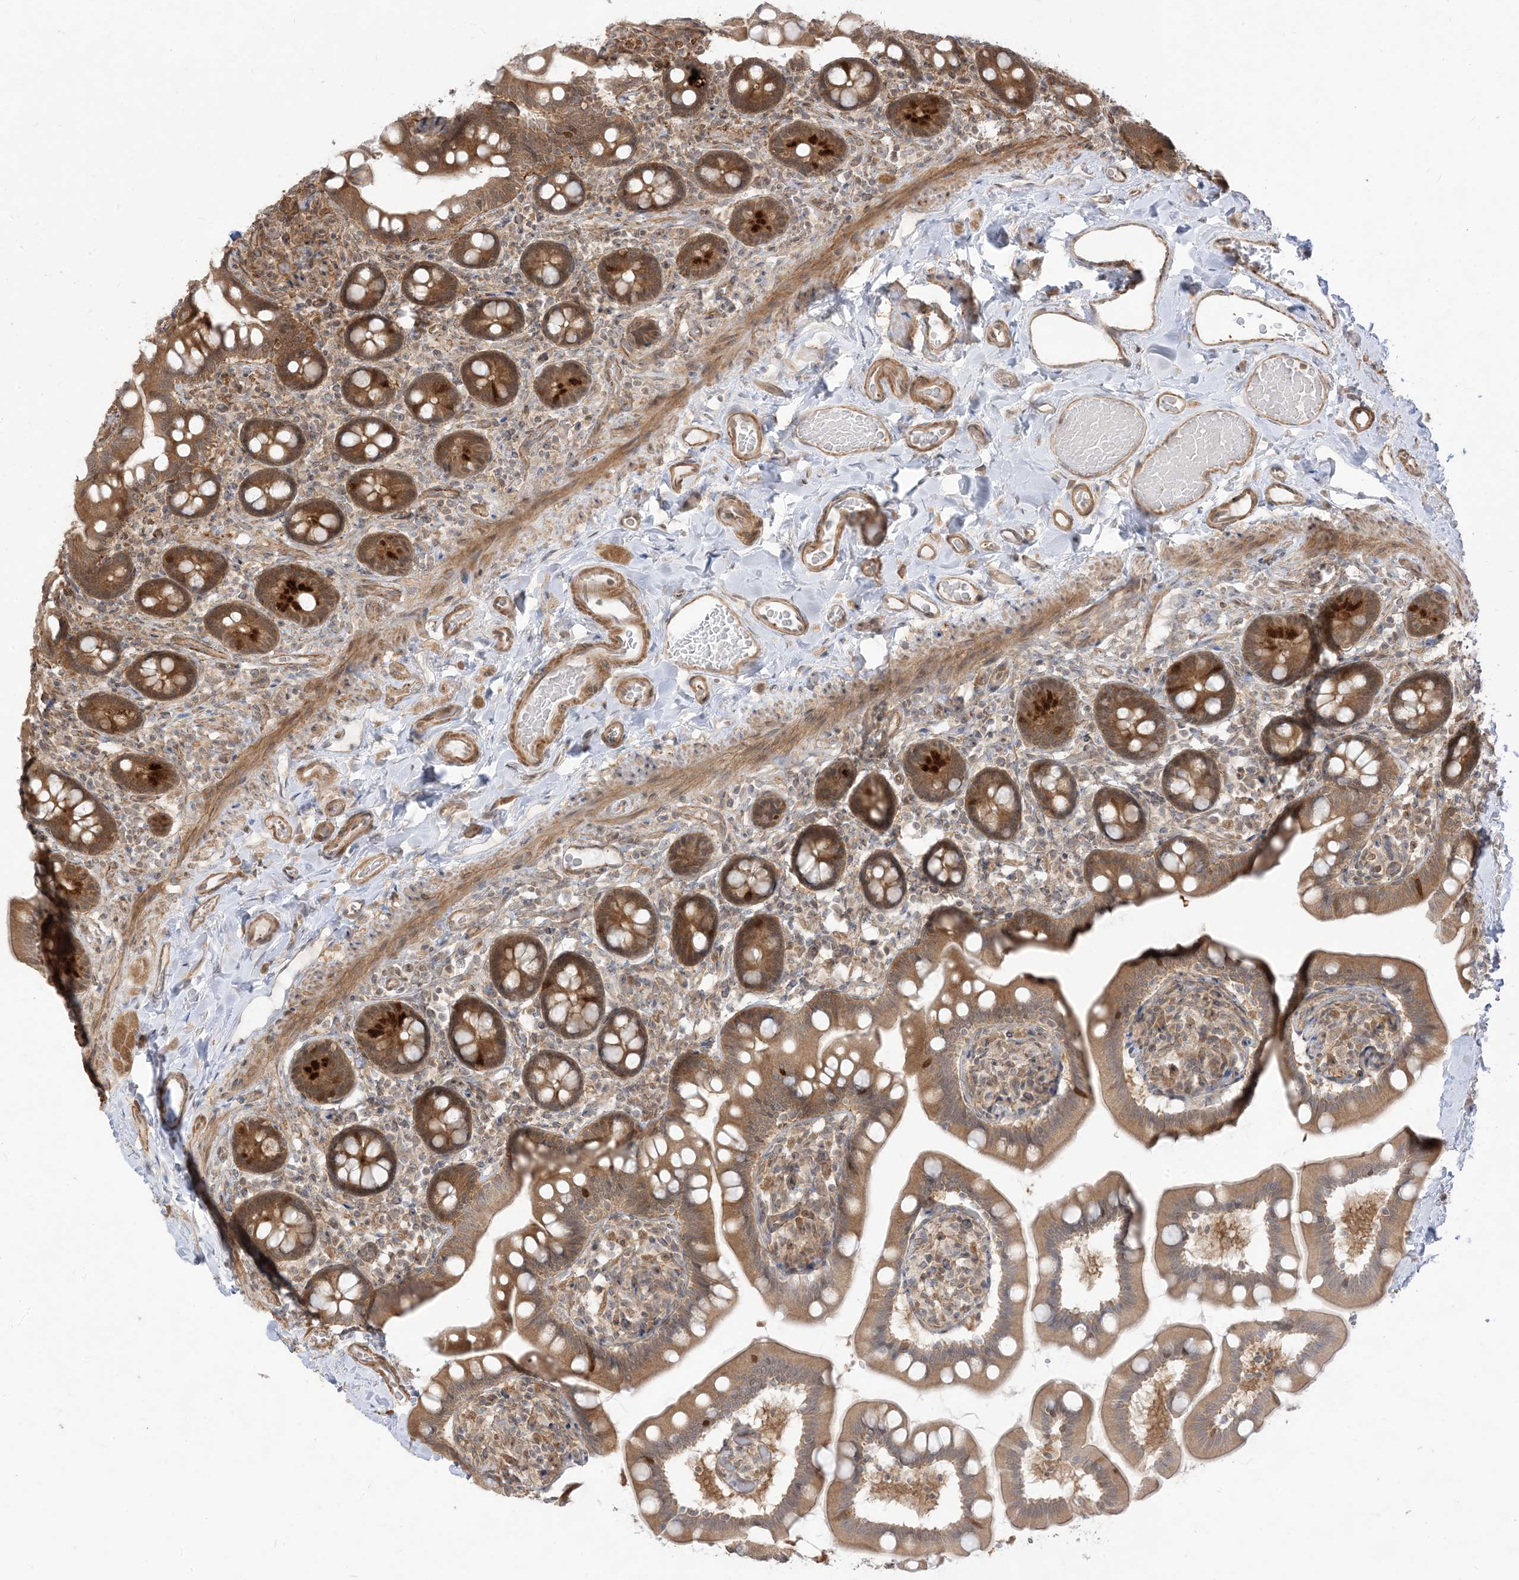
{"staining": {"intensity": "moderate", "quantity": ">75%", "location": "cytoplasmic/membranous"}, "tissue": "small intestine", "cell_type": "Glandular cells", "image_type": "normal", "snomed": [{"axis": "morphology", "description": "Normal tissue, NOS"}, {"axis": "topography", "description": "Small intestine"}], "caption": "Approximately >75% of glandular cells in unremarkable small intestine display moderate cytoplasmic/membranous protein staining as visualized by brown immunohistochemical staining.", "gene": "TBCC", "patient": {"sex": "female", "age": 64}}